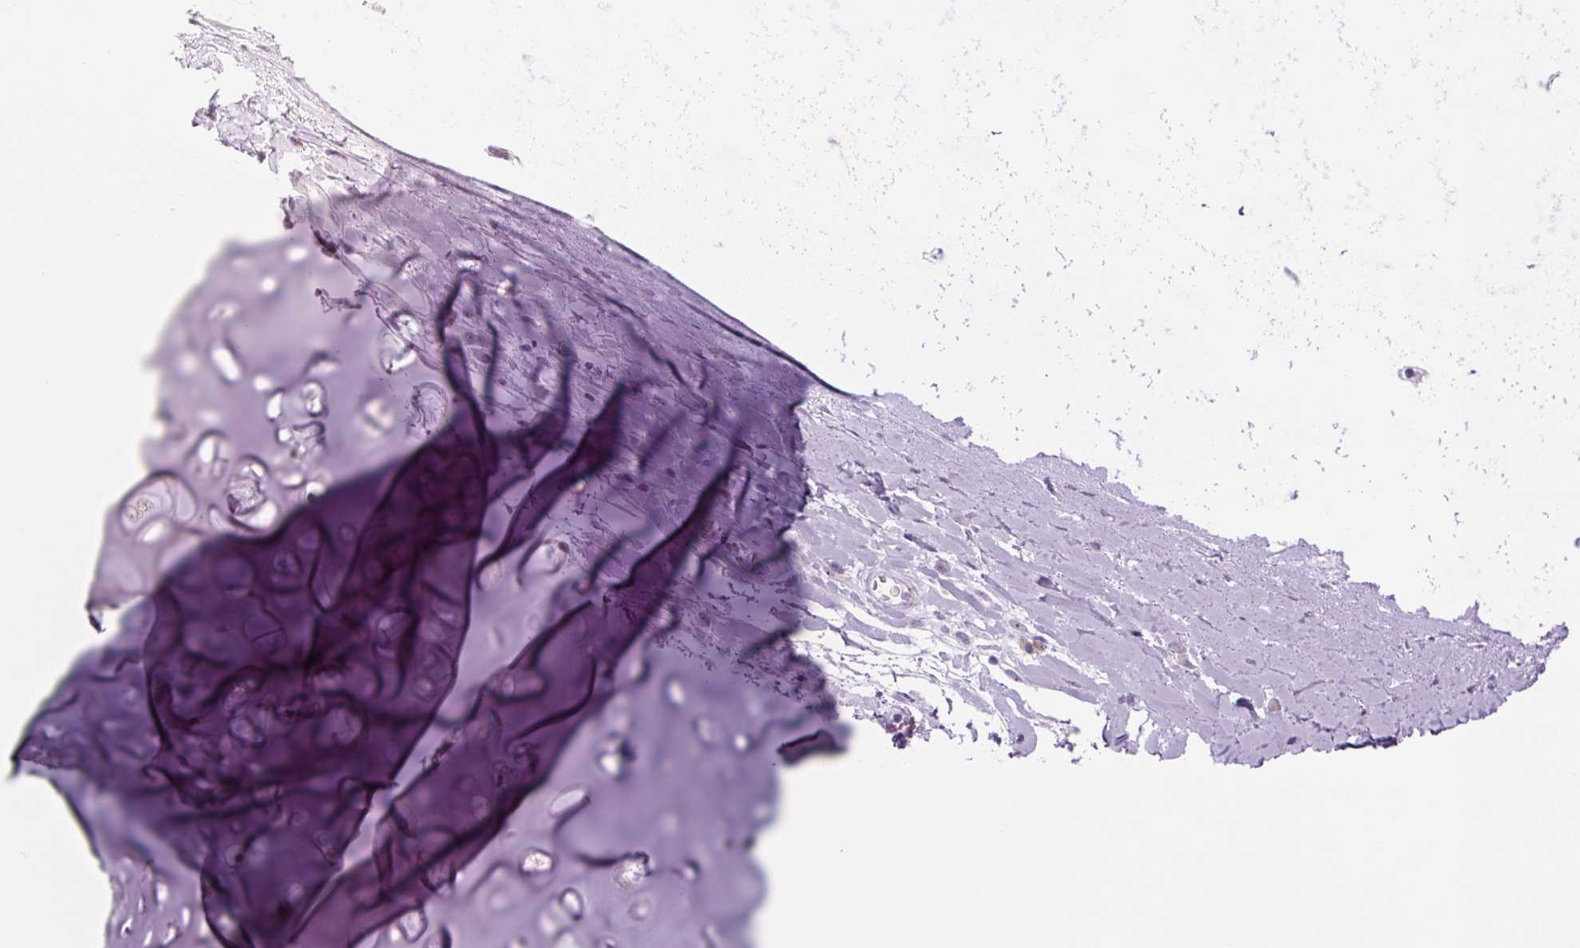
{"staining": {"intensity": "negative", "quantity": "none", "location": "none"}, "tissue": "adipose tissue", "cell_type": "Adipocytes", "image_type": "normal", "snomed": [{"axis": "morphology", "description": "Normal tissue, NOS"}, {"axis": "topography", "description": "Cartilage tissue"}, {"axis": "topography", "description": "Bronchus"}], "caption": "An IHC image of normal adipose tissue is shown. There is no staining in adipocytes of adipose tissue.", "gene": "RRS1", "patient": {"sex": "male", "age": 56}}